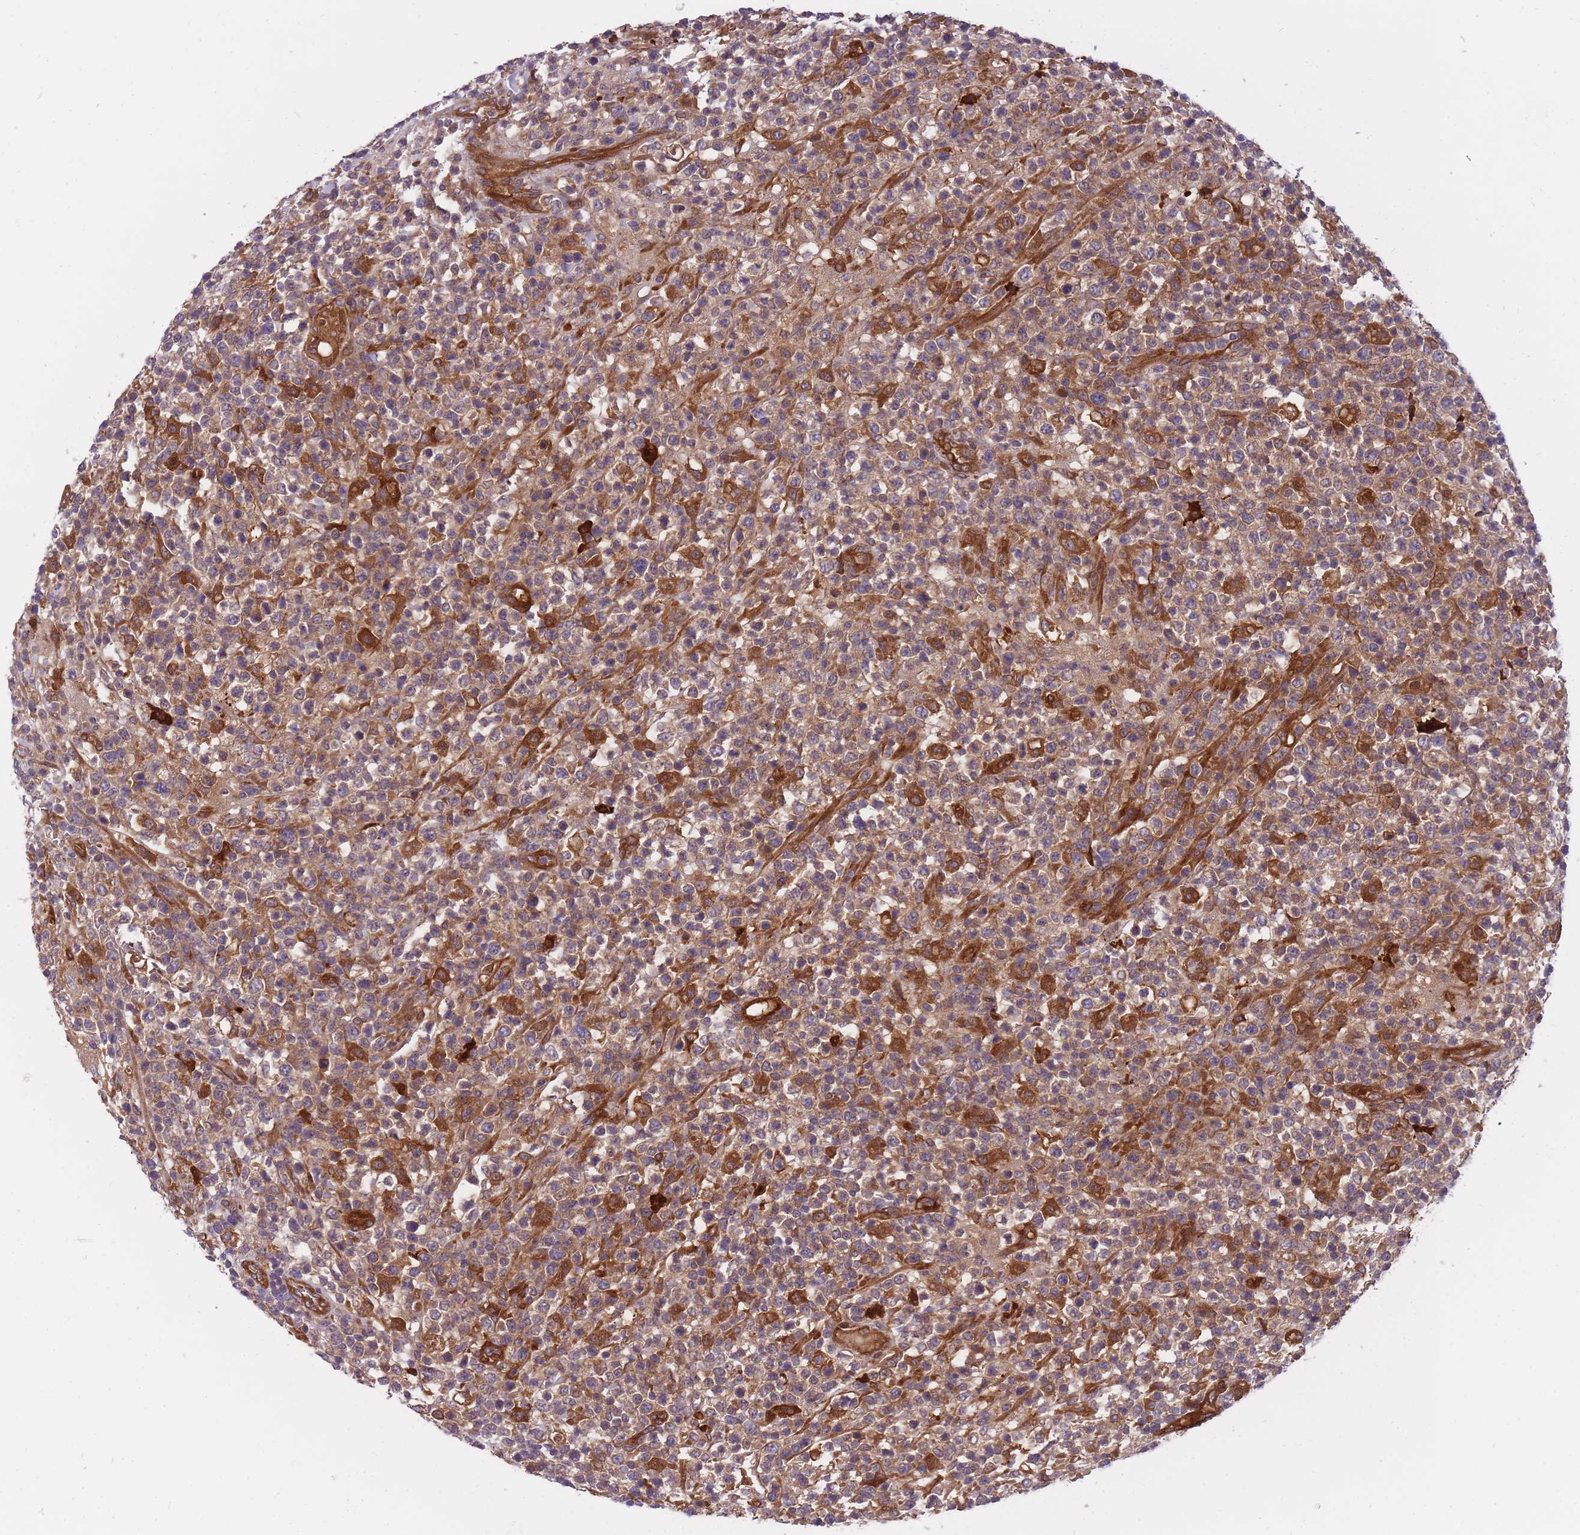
{"staining": {"intensity": "weak", "quantity": "25%-75%", "location": "cytoplasmic/membranous"}, "tissue": "lymphoma", "cell_type": "Tumor cells", "image_type": "cancer", "snomed": [{"axis": "morphology", "description": "Malignant lymphoma, non-Hodgkin's type, High grade"}, {"axis": "topography", "description": "Colon"}], "caption": "Protein expression analysis of human malignant lymphoma, non-Hodgkin's type (high-grade) reveals weak cytoplasmic/membranous expression in approximately 25%-75% of tumor cells. The staining is performed using DAB brown chromogen to label protein expression. The nuclei are counter-stained blue using hematoxylin.", "gene": "CRYGN", "patient": {"sex": "female", "age": 53}}